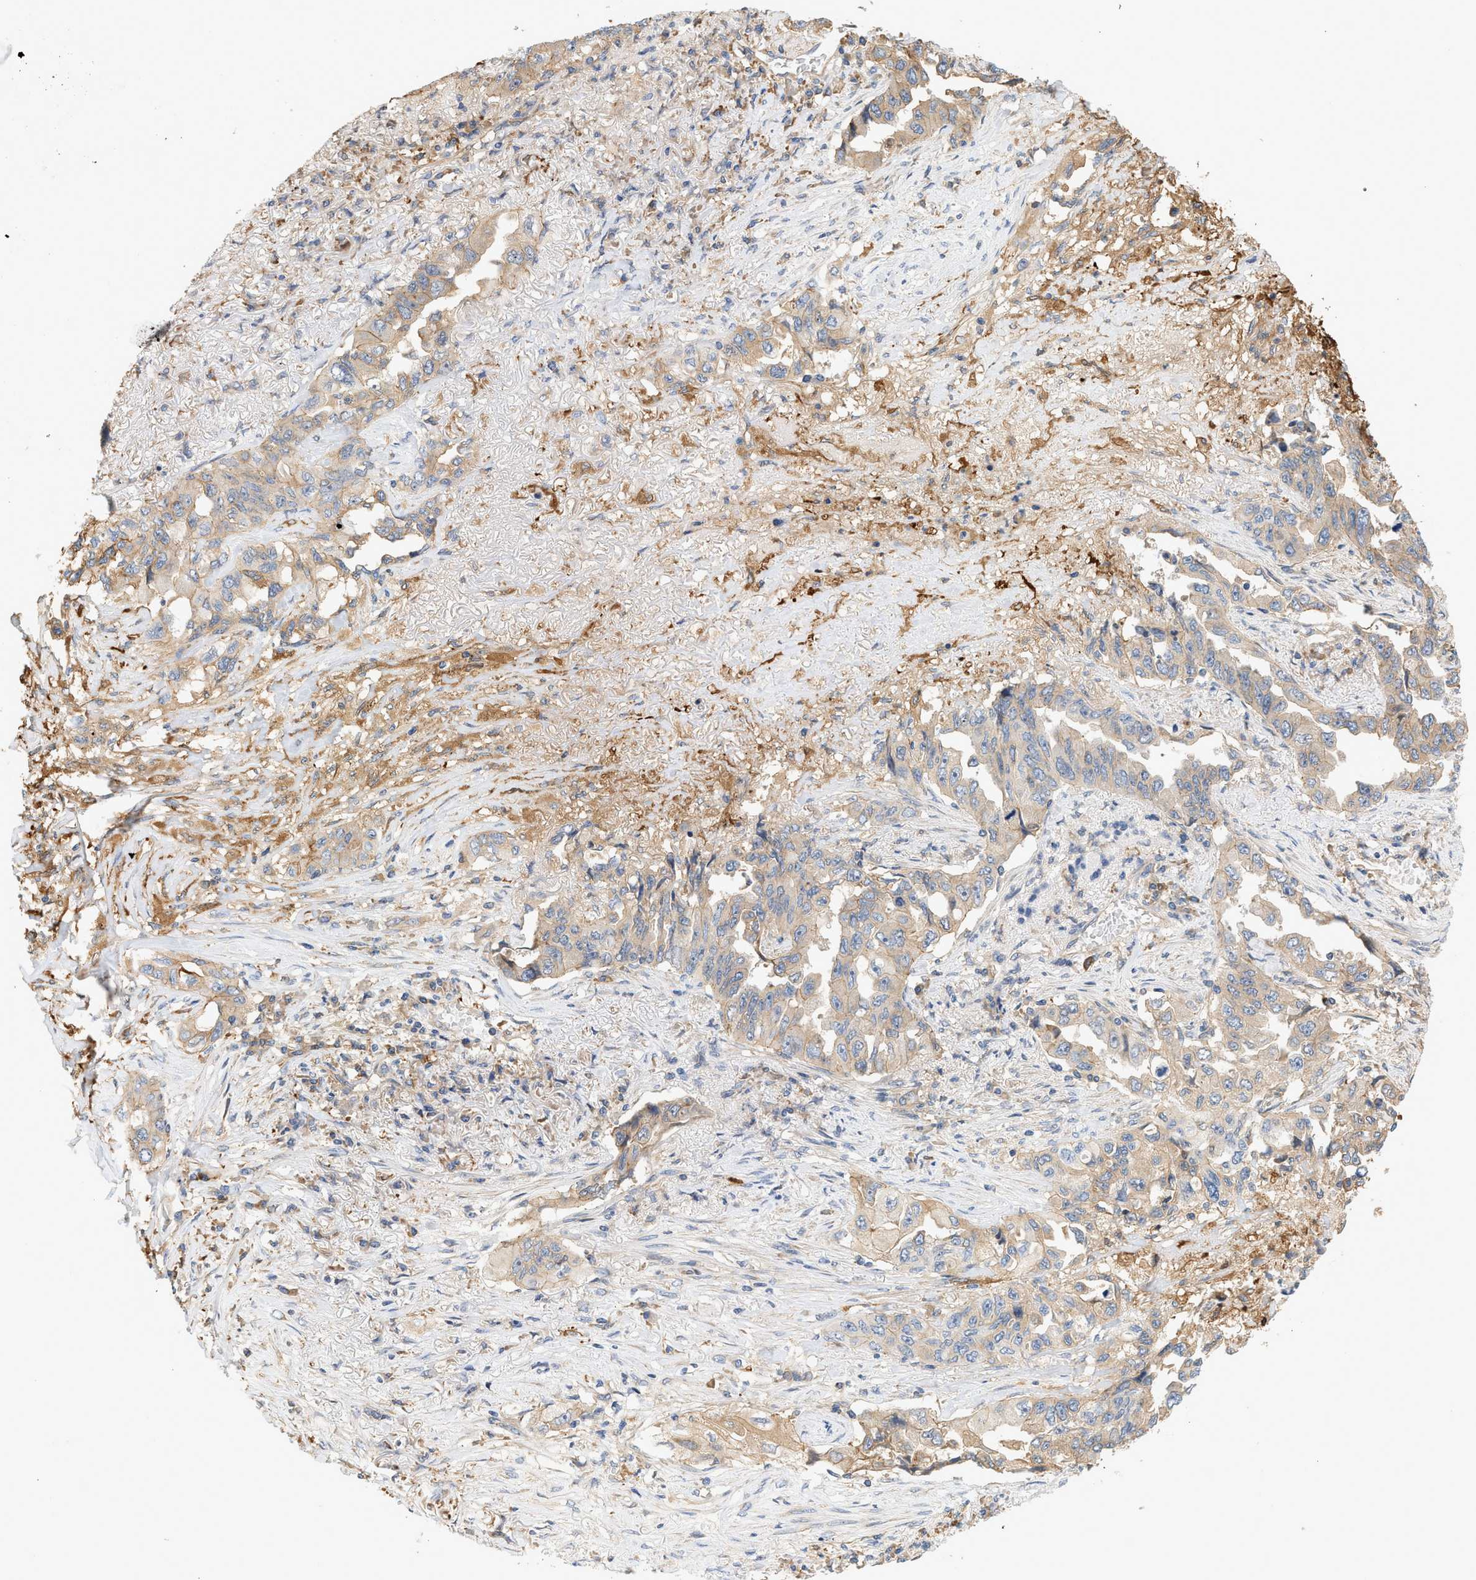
{"staining": {"intensity": "weak", "quantity": ">75%", "location": "cytoplasmic/membranous"}, "tissue": "lung cancer", "cell_type": "Tumor cells", "image_type": "cancer", "snomed": [{"axis": "morphology", "description": "Adenocarcinoma, NOS"}, {"axis": "topography", "description": "Lung"}], "caption": "Weak cytoplasmic/membranous expression is appreciated in approximately >75% of tumor cells in adenocarcinoma (lung).", "gene": "CTXN1", "patient": {"sex": "female", "age": 51}}